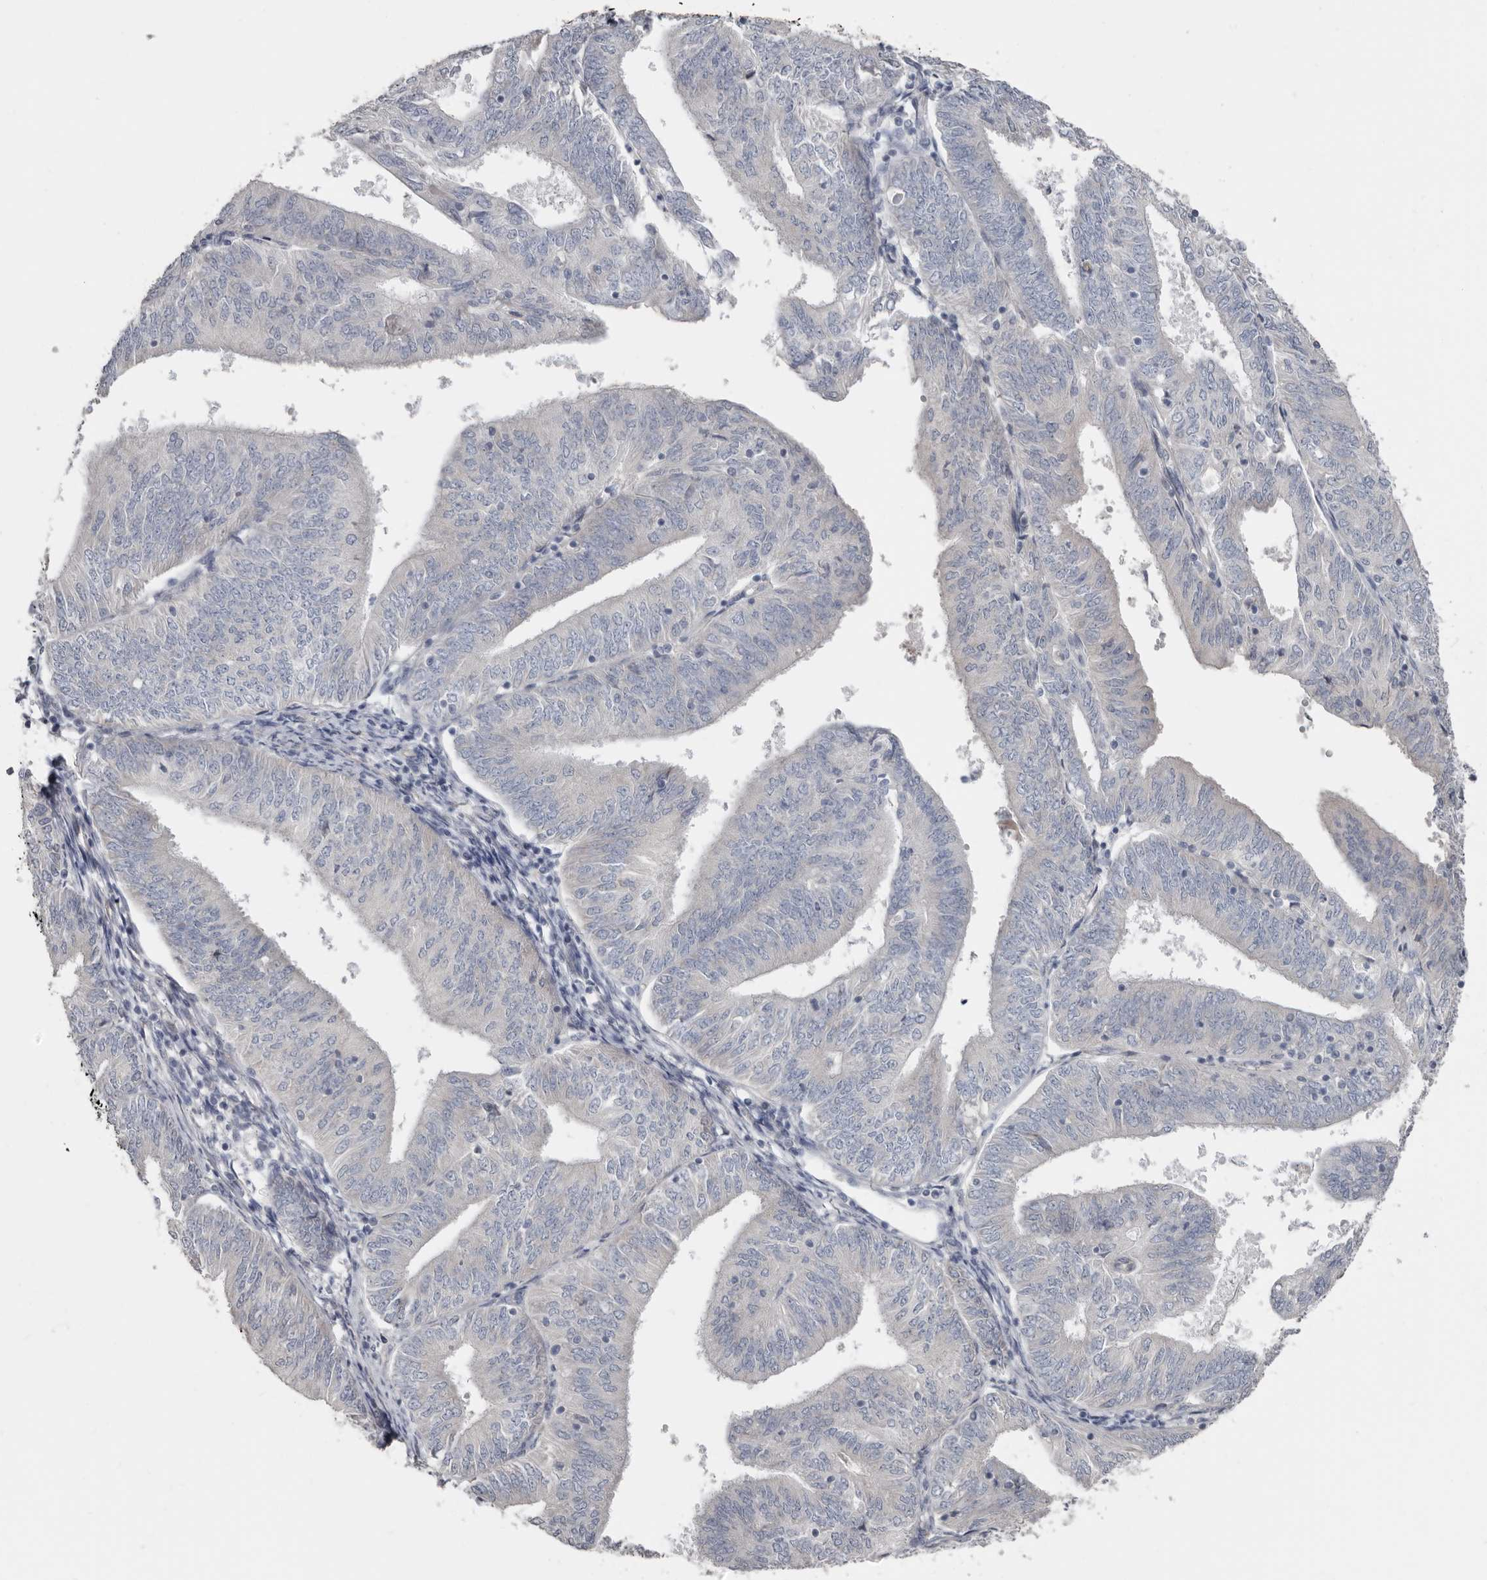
{"staining": {"intensity": "negative", "quantity": "none", "location": "none"}, "tissue": "endometrial cancer", "cell_type": "Tumor cells", "image_type": "cancer", "snomed": [{"axis": "morphology", "description": "Adenocarcinoma, NOS"}, {"axis": "topography", "description": "Endometrium"}], "caption": "The histopathology image demonstrates no staining of tumor cells in endometrial adenocarcinoma. (DAB IHC, high magnification).", "gene": "ZNF114", "patient": {"sex": "female", "age": 58}}